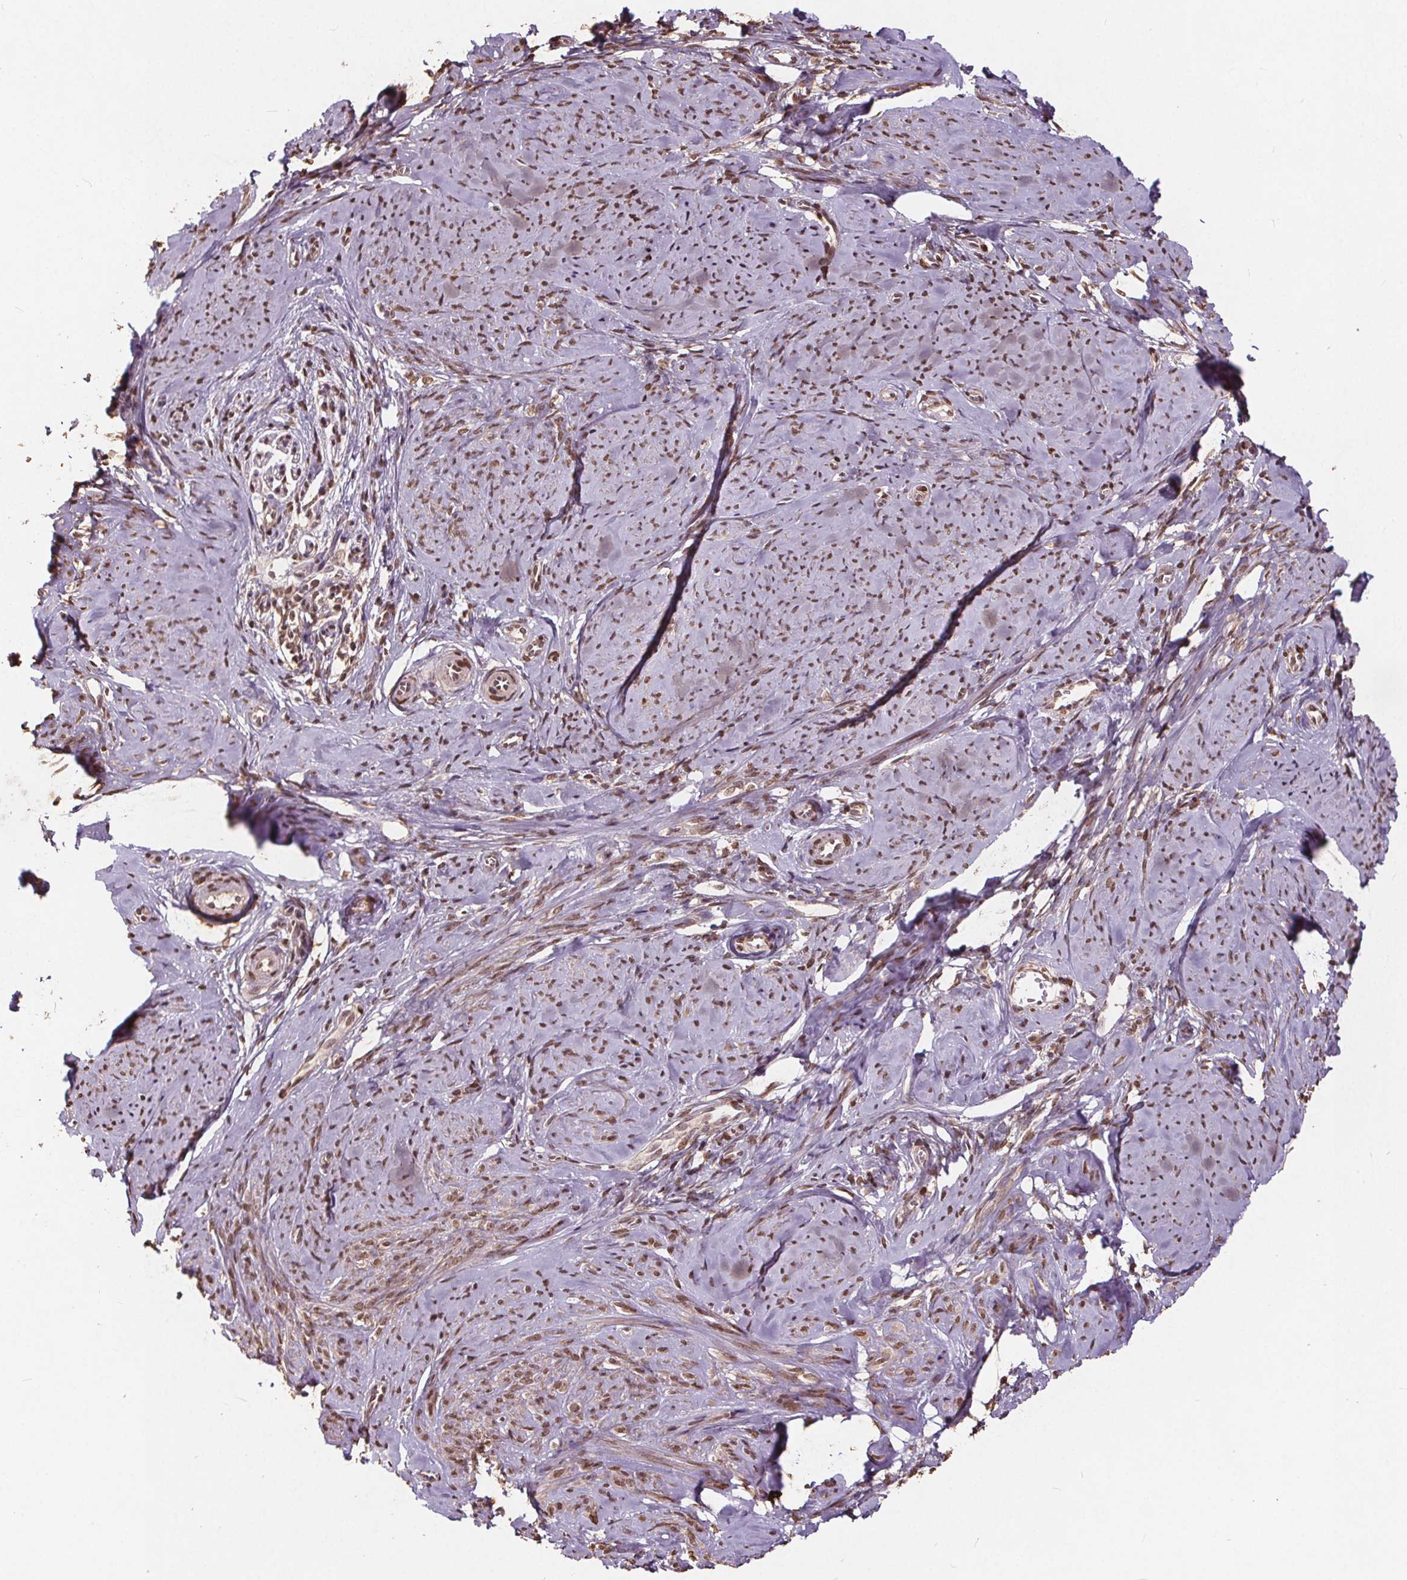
{"staining": {"intensity": "moderate", "quantity": ">75%", "location": "nuclear"}, "tissue": "smooth muscle", "cell_type": "Smooth muscle cells", "image_type": "normal", "snomed": [{"axis": "morphology", "description": "Normal tissue, NOS"}, {"axis": "topography", "description": "Smooth muscle"}], "caption": "DAB (3,3'-diaminobenzidine) immunohistochemical staining of unremarkable human smooth muscle reveals moderate nuclear protein staining in approximately >75% of smooth muscle cells.", "gene": "HIF1AN", "patient": {"sex": "female", "age": 48}}